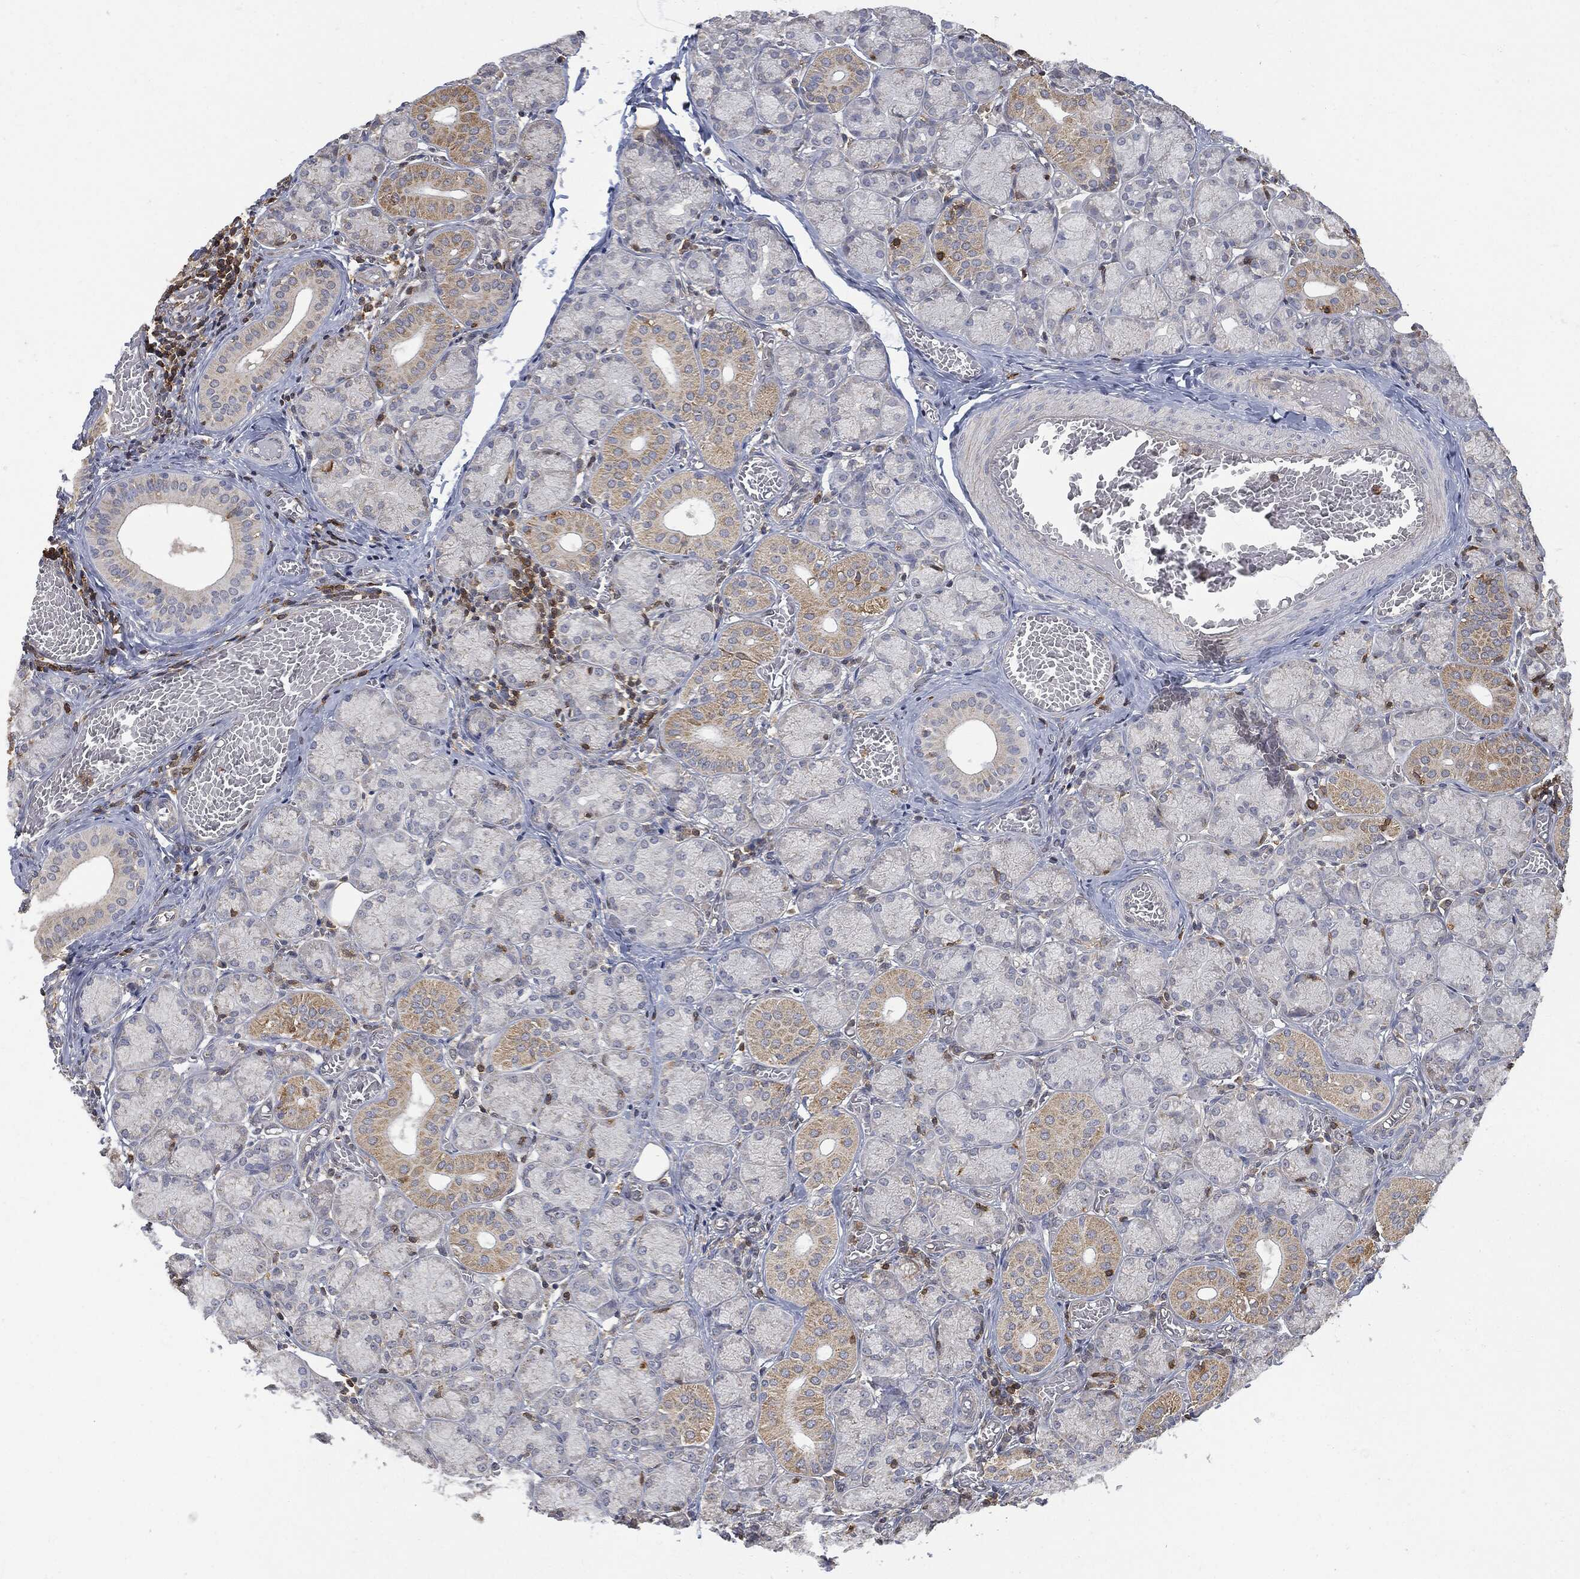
{"staining": {"intensity": "weak", "quantity": "<25%", "location": "cytoplasmic/membranous"}, "tissue": "salivary gland", "cell_type": "Glandular cells", "image_type": "normal", "snomed": [{"axis": "morphology", "description": "Normal tissue, NOS"}, {"axis": "topography", "description": "Salivary gland"}, {"axis": "topography", "description": "Peripheral nerve tissue"}], "caption": "Human salivary gland stained for a protein using immunohistochemistry (IHC) exhibits no positivity in glandular cells.", "gene": "PSMB10", "patient": {"sex": "female", "age": 24}}